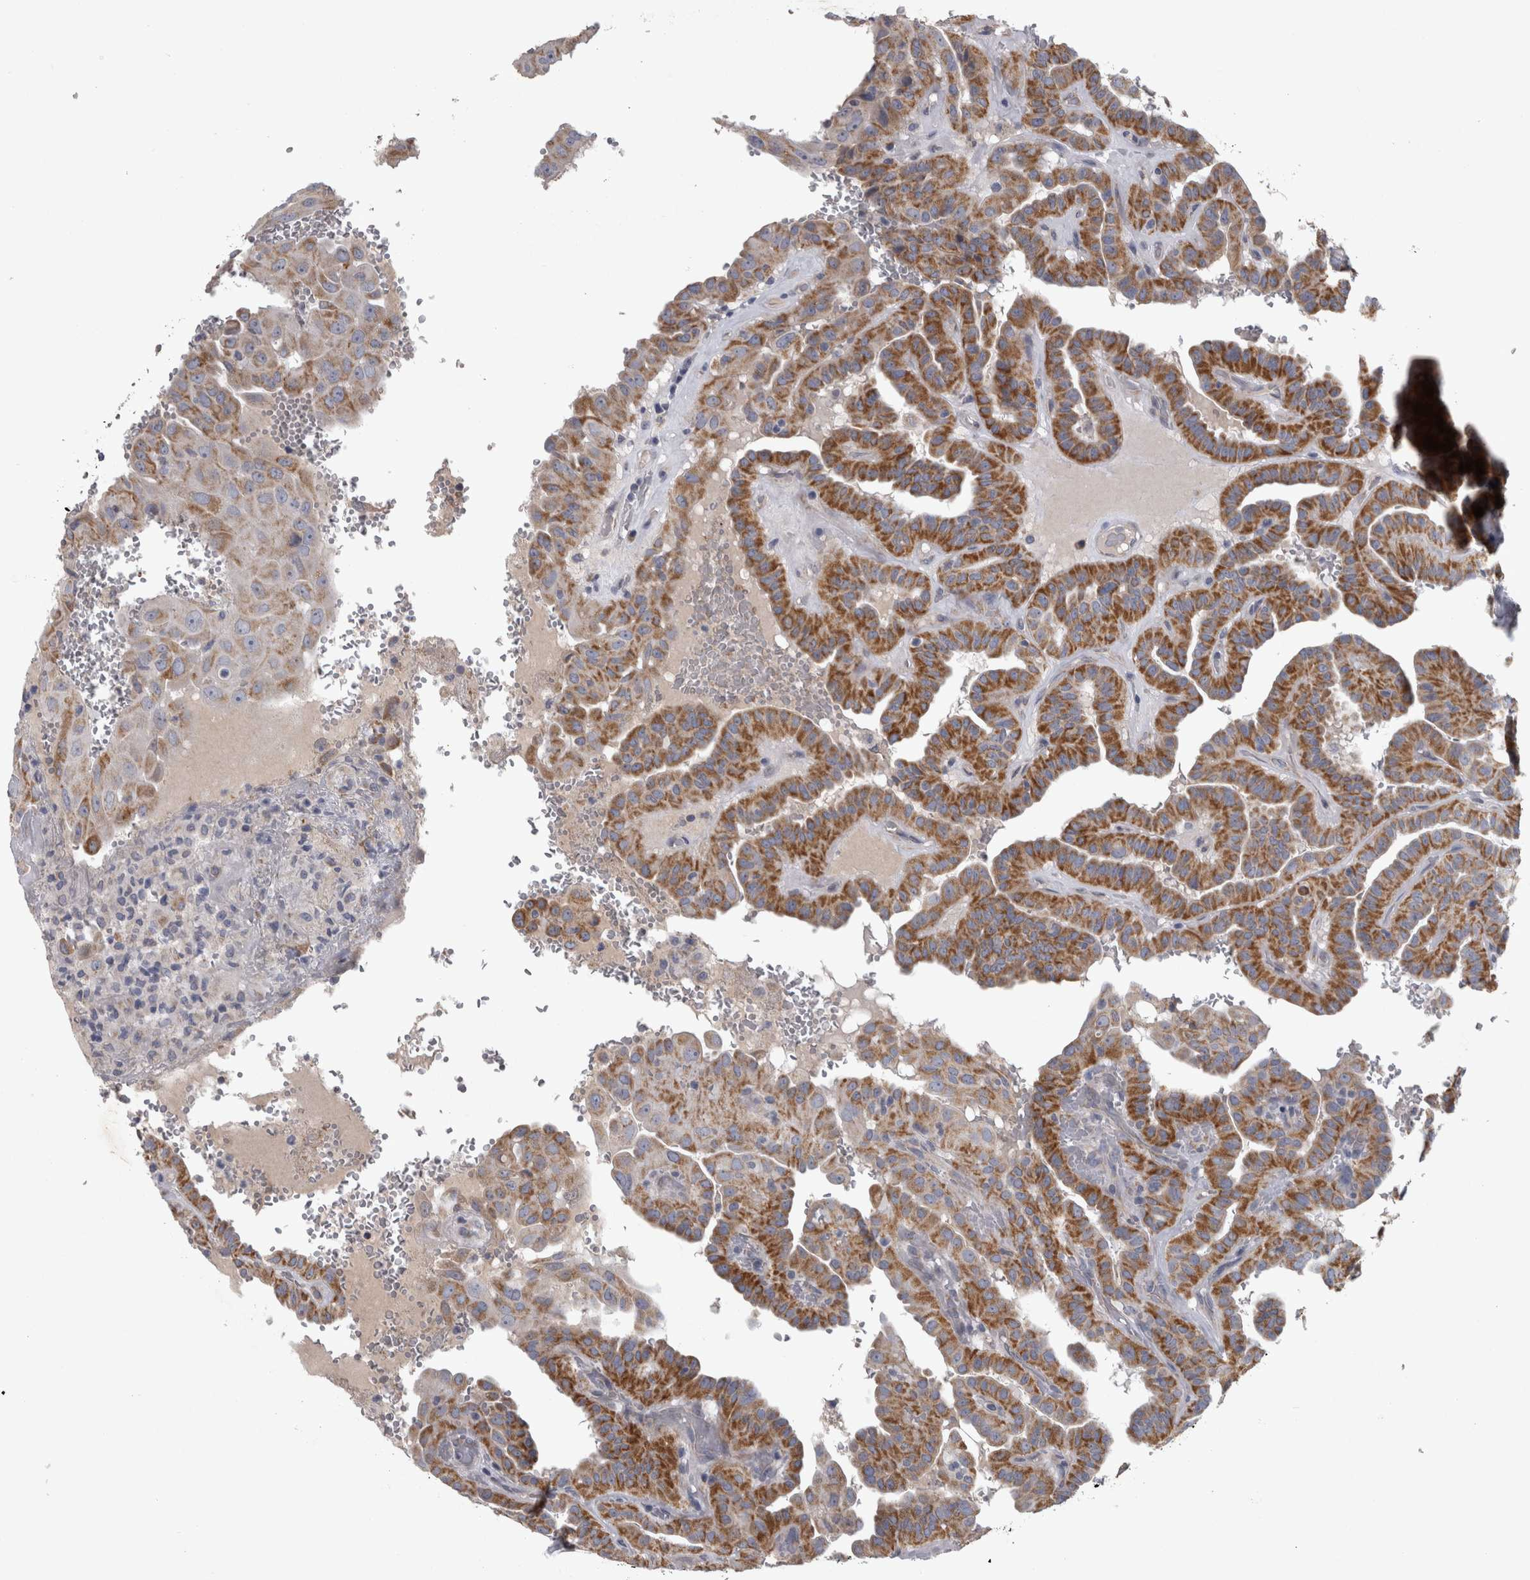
{"staining": {"intensity": "moderate", "quantity": ">75%", "location": "cytoplasmic/membranous"}, "tissue": "thyroid cancer", "cell_type": "Tumor cells", "image_type": "cancer", "snomed": [{"axis": "morphology", "description": "Papillary adenocarcinoma, NOS"}, {"axis": "topography", "description": "Thyroid gland"}], "caption": "Immunohistochemistry staining of papillary adenocarcinoma (thyroid), which shows medium levels of moderate cytoplasmic/membranous positivity in approximately >75% of tumor cells indicating moderate cytoplasmic/membranous protein positivity. The staining was performed using DAB (brown) for protein detection and nuclei were counterstained in hematoxylin (blue).", "gene": "DBT", "patient": {"sex": "male", "age": 77}}